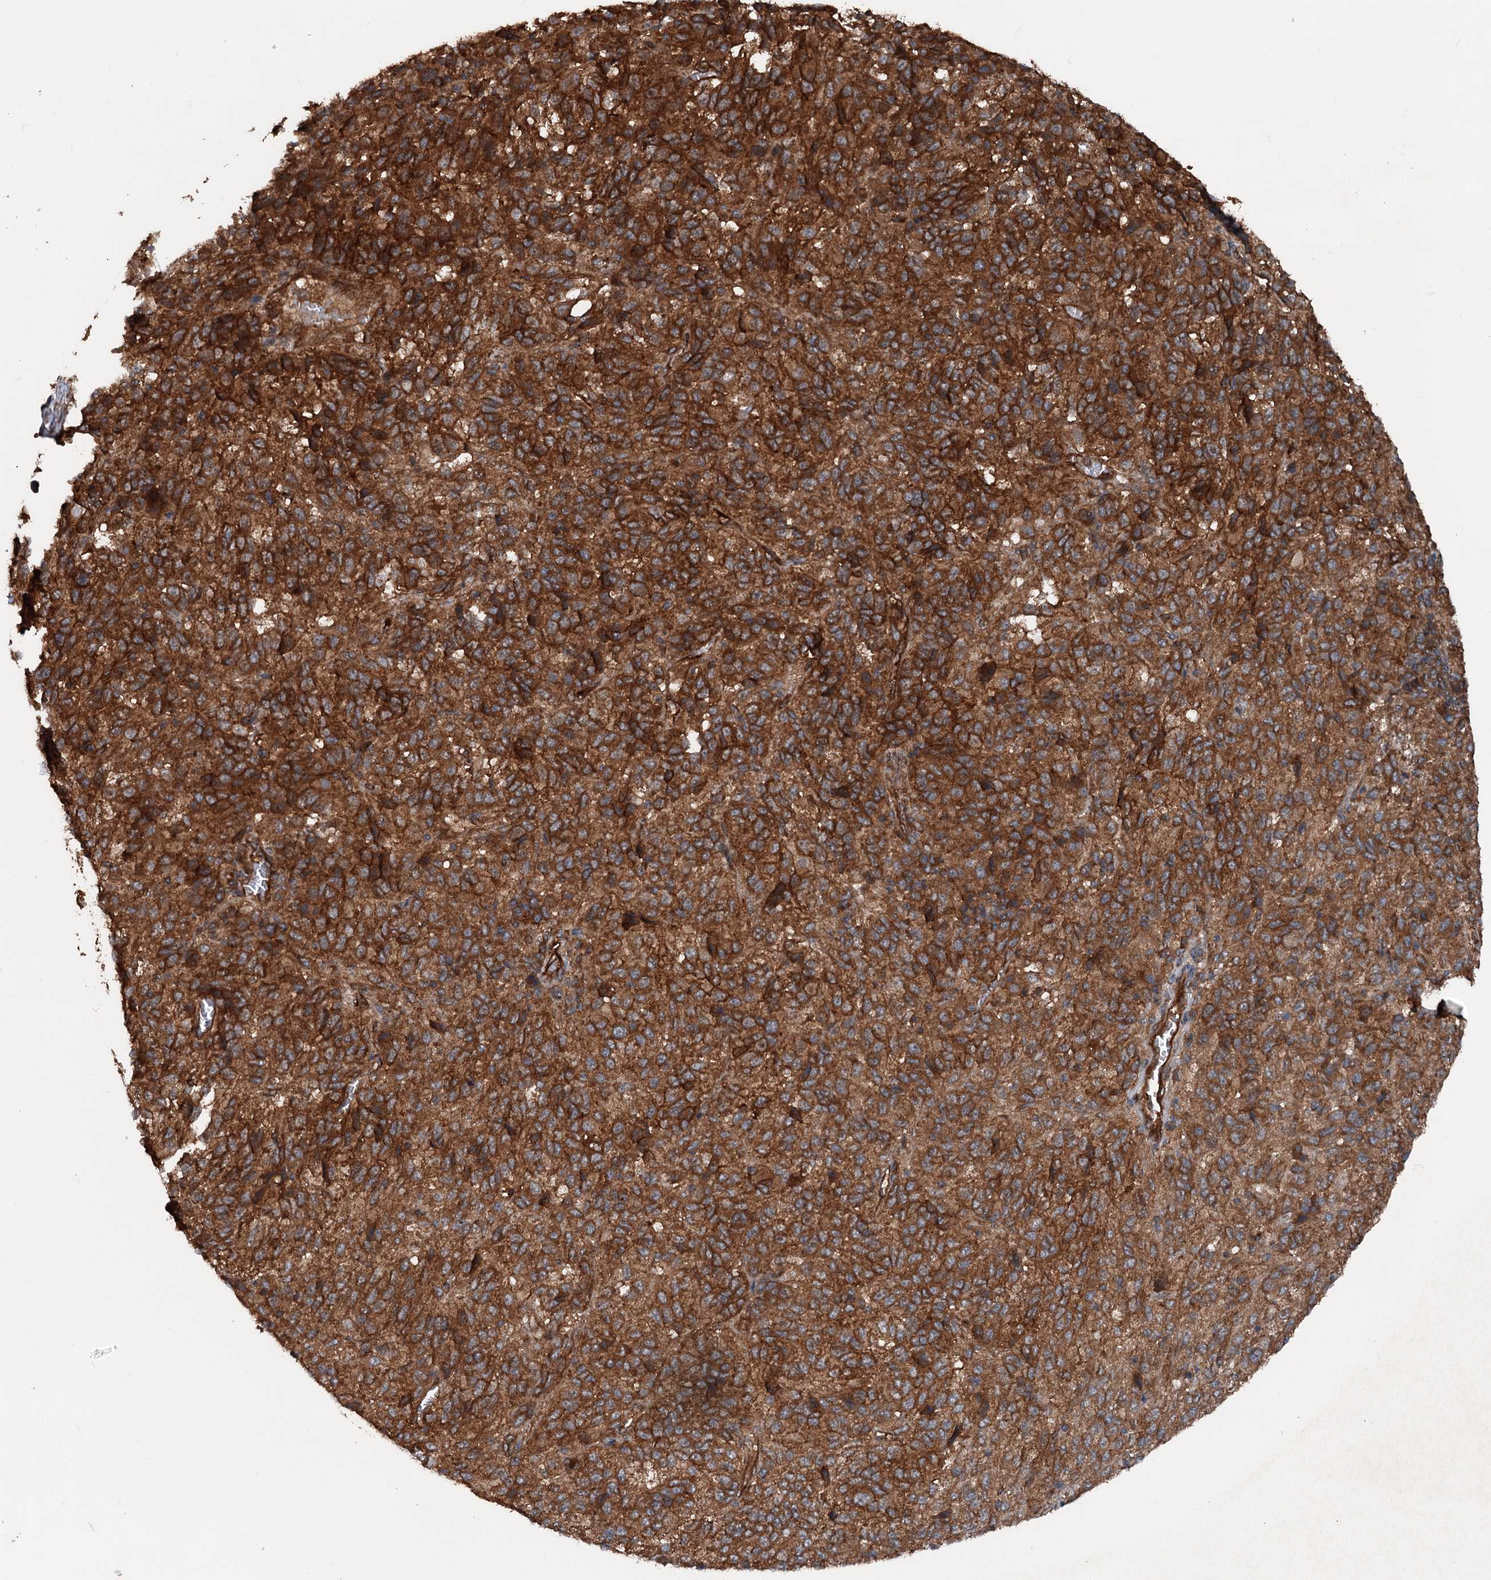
{"staining": {"intensity": "strong", "quantity": ">75%", "location": "cytoplasmic/membranous"}, "tissue": "melanoma", "cell_type": "Tumor cells", "image_type": "cancer", "snomed": [{"axis": "morphology", "description": "Malignant melanoma, Metastatic site"}, {"axis": "topography", "description": "Lung"}], "caption": "Melanoma was stained to show a protein in brown. There is high levels of strong cytoplasmic/membranous expression in approximately >75% of tumor cells.", "gene": "RNF214", "patient": {"sex": "male", "age": 64}}